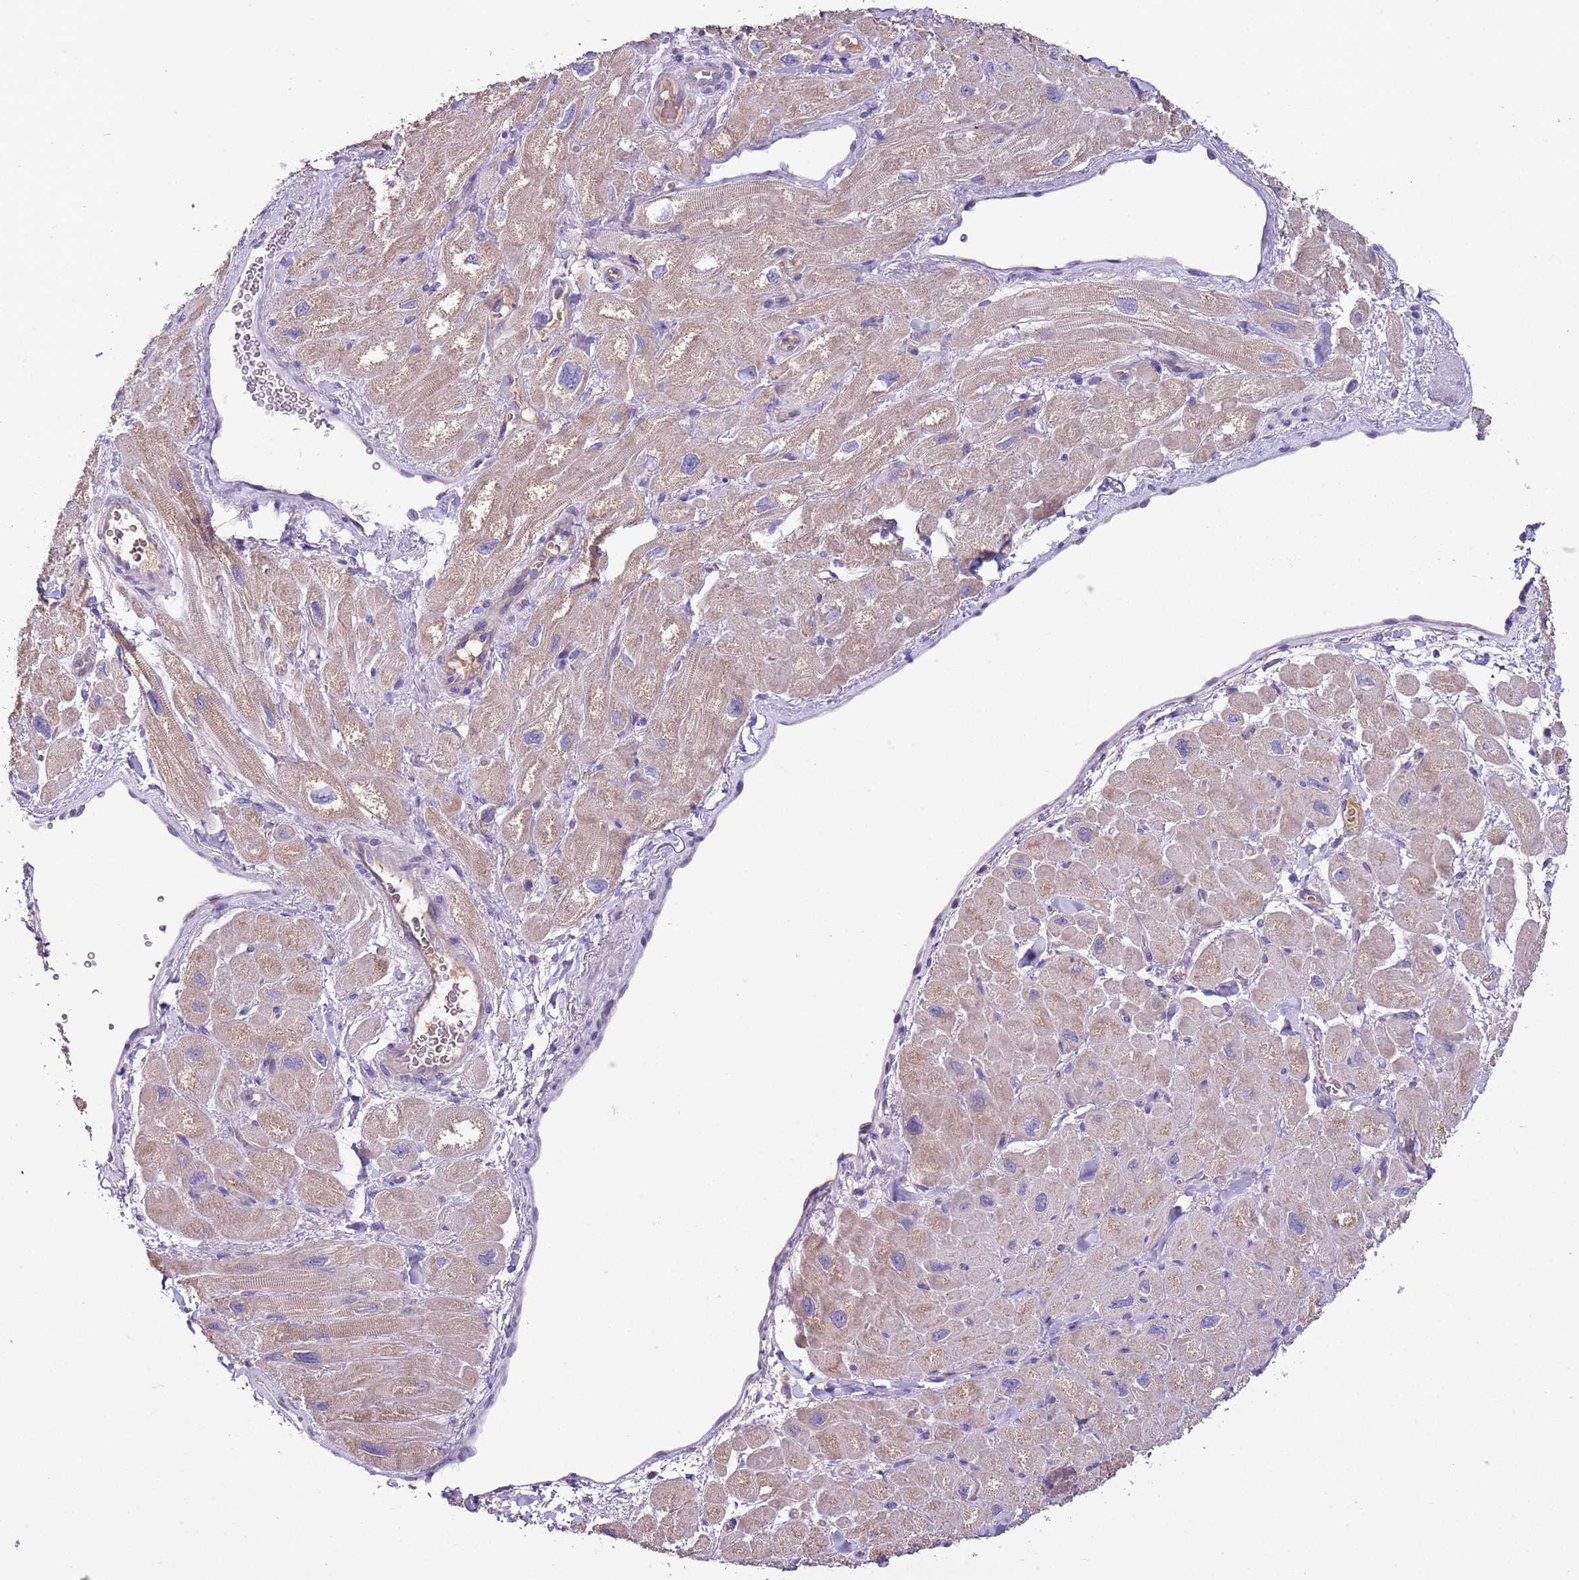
{"staining": {"intensity": "weak", "quantity": ">75%", "location": "cytoplasmic/membranous"}, "tissue": "heart muscle", "cell_type": "Cardiomyocytes", "image_type": "normal", "snomed": [{"axis": "morphology", "description": "Normal tissue, NOS"}, {"axis": "topography", "description": "Heart"}], "caption": "This histopathology image reveals benign heart muscle stained with immunohistochemistry to label a protein in brown. The cytoplasmic/membranous of cardiomyocytes show weak positivity for the protein. Nuclei are counter-stained blue.", "gene": "HES3", "patient": {"sex": "male", "age": 65}}